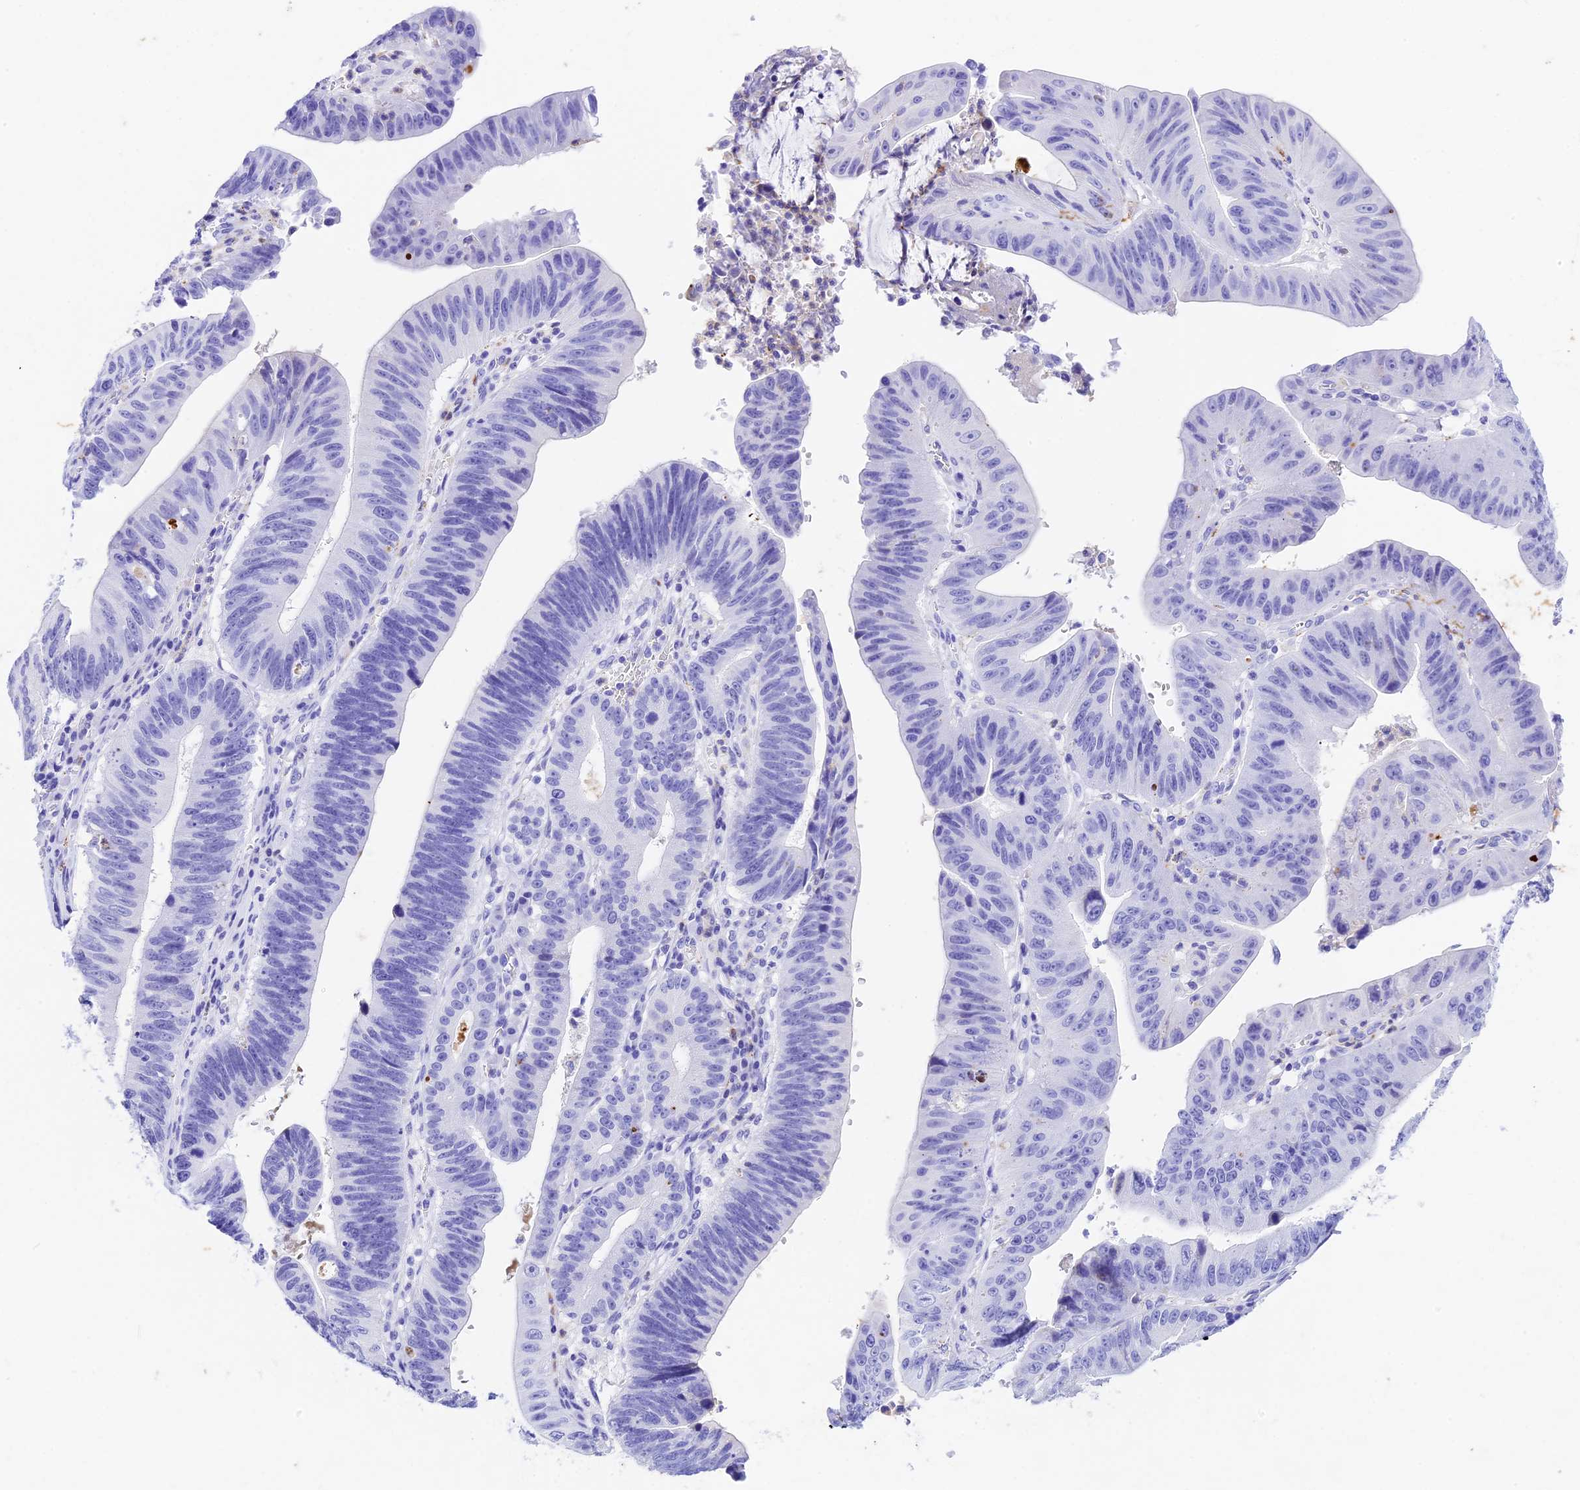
{"staining": {"intensity": "negative", "quantity": "none", "location": "none"}, "tissue": "stomach cancer", "cell_type": "Tumor cells", "image_type": "cancer", "snomed": [{"axis": "morphology", "description": "Adenocarcinoma, NOS"}, {"axis": "topography", "description": "Stomach"}], "caption": "DAB immunohistochemical staining of human stomach cancer (adenocarcinoma) reveals no significant positivity in tumor cells.", "gene": "PSG11", "patient": {"sex": "male", "age": 59}}